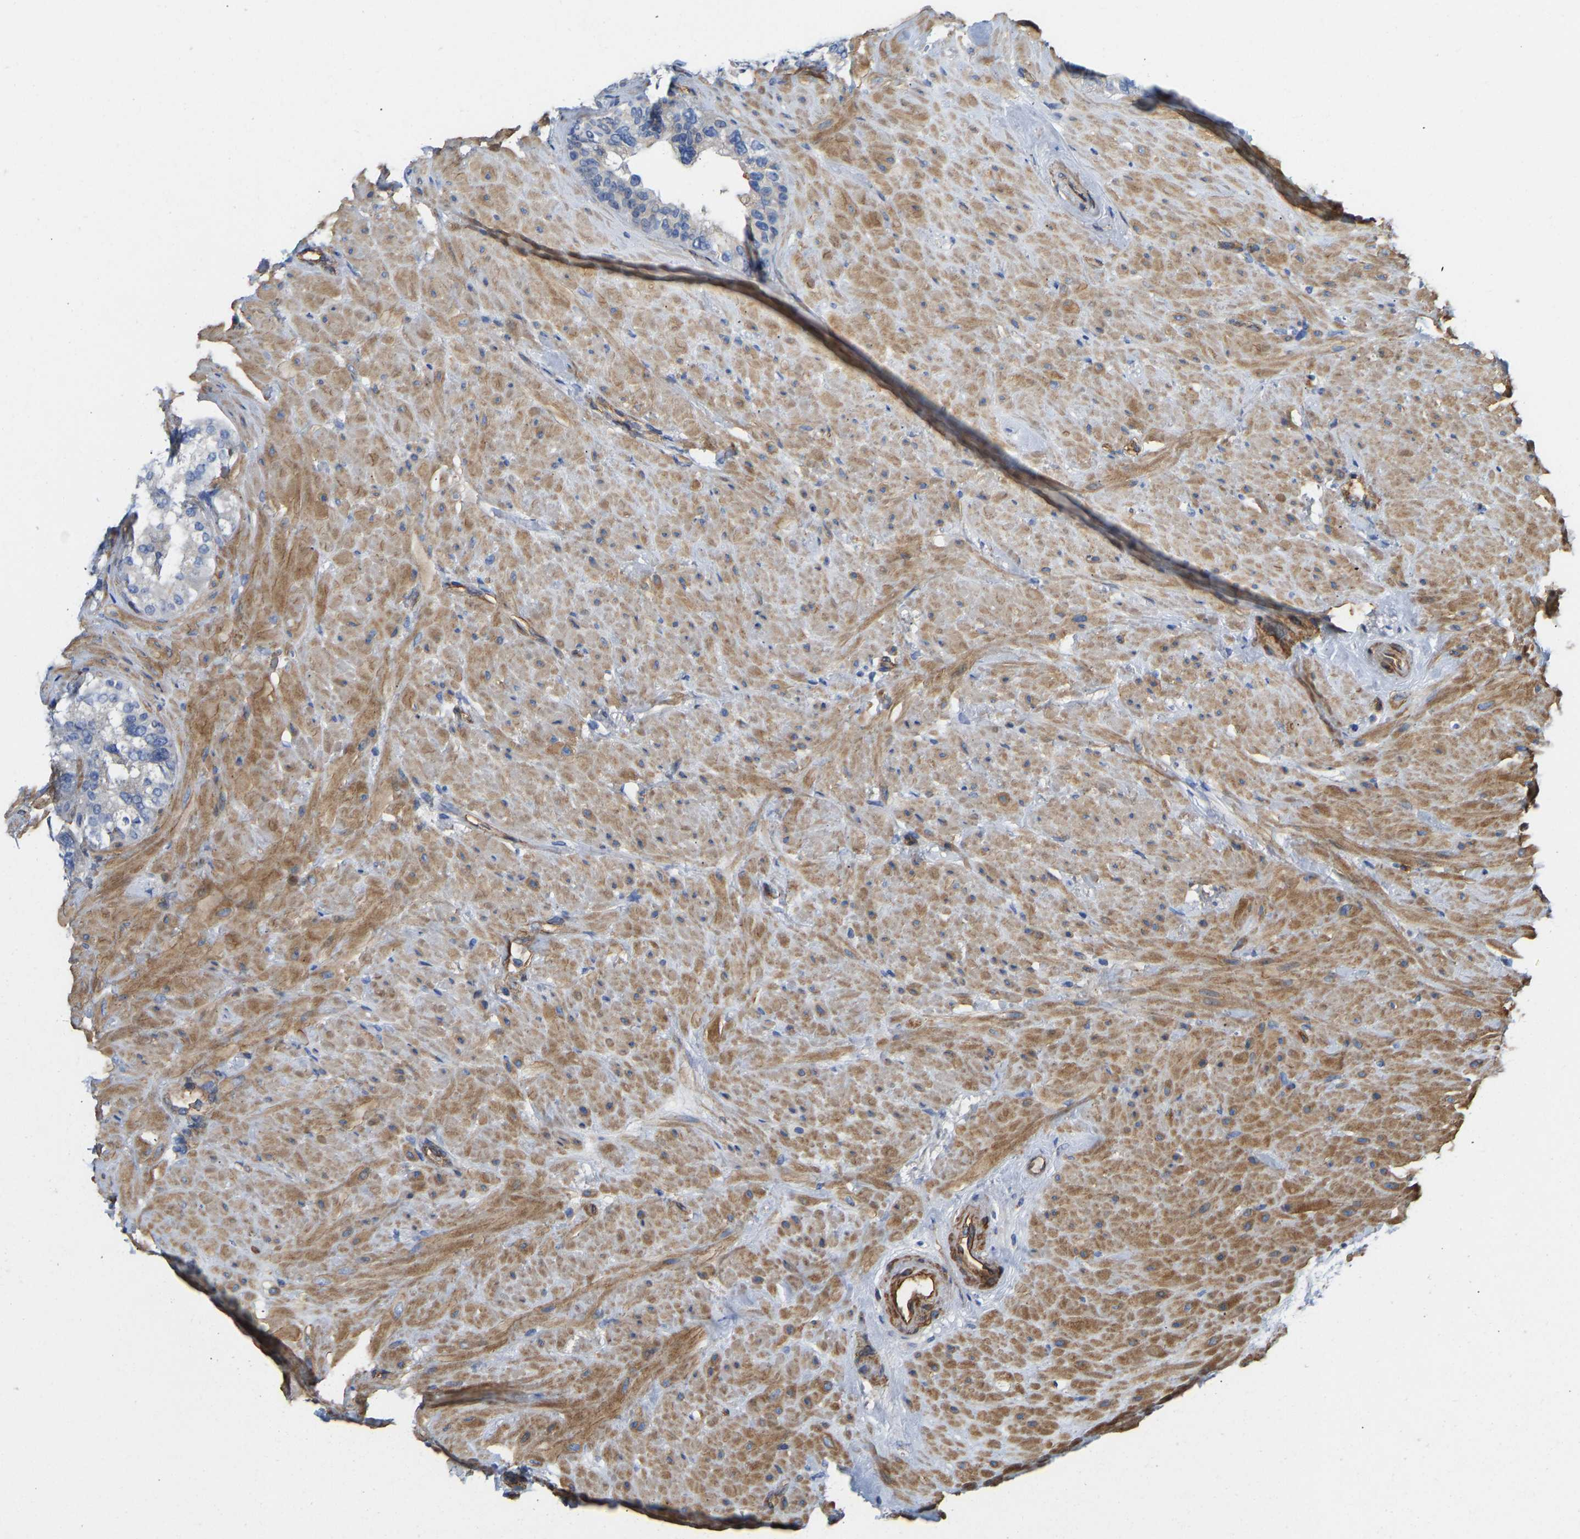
{"staining": {"intensity": "moderate", "quantity": "<25%", "location": "cytoplasmic/membranous"}, "tissue": "seminal vesicle", "cell_type": "Glandular cells", "image_type": "normal", "snomed": [{"axis": "morphology", "description": "Normal tissue, NOS"}, {"axis": "topography", "description": "Seminal veicle"}], "caption": "Benign seminal vesicle exhibits moderate cytoplasmic/membranous expression in about <25% of glandular cells (Stains: DAB (3,3'-diaminobenzidine) in brown, nuclei in blue, Microscopy: brightfield microscopy at high magnification)..", "gene": "ELMO2", "patient": {"sex": "male", "age": 68}}